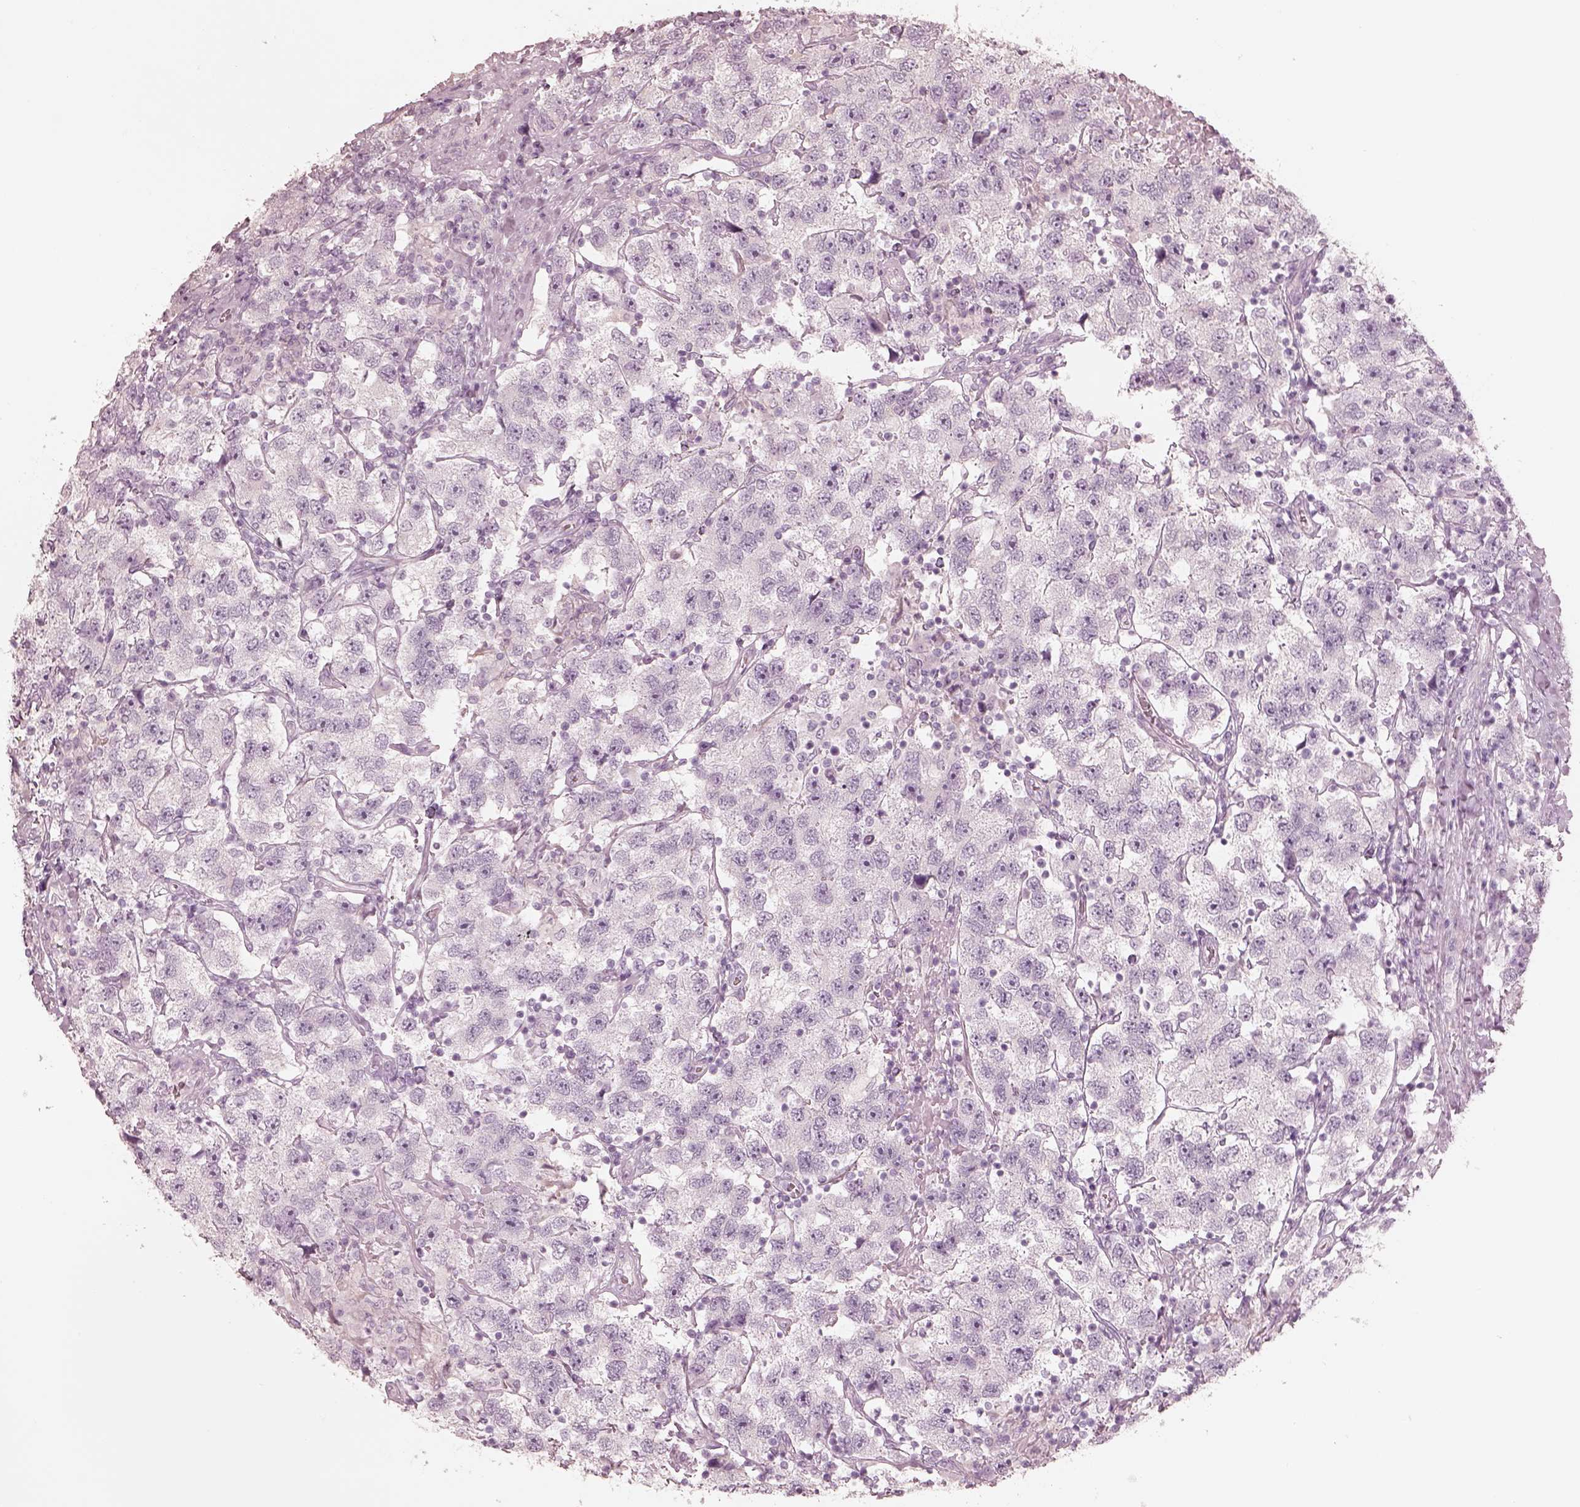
{"staining": {"intensity": "negative", "quantity": "none", "location": "none"}, "tissue": "testis cancer", "cell_type": "Tumor cells", "image_type": "cancer", "snomed": [{"axis": "morphology", "description": "Seminoma, NOS"}, {"axis": "topography", "description": "Testis"}], "caption": "The photomicrograph reveals no significant positivity in tumor cells of seminoma (testis).", "gene": "ZP4", "patient": {"sex": "male", "age": 26}}